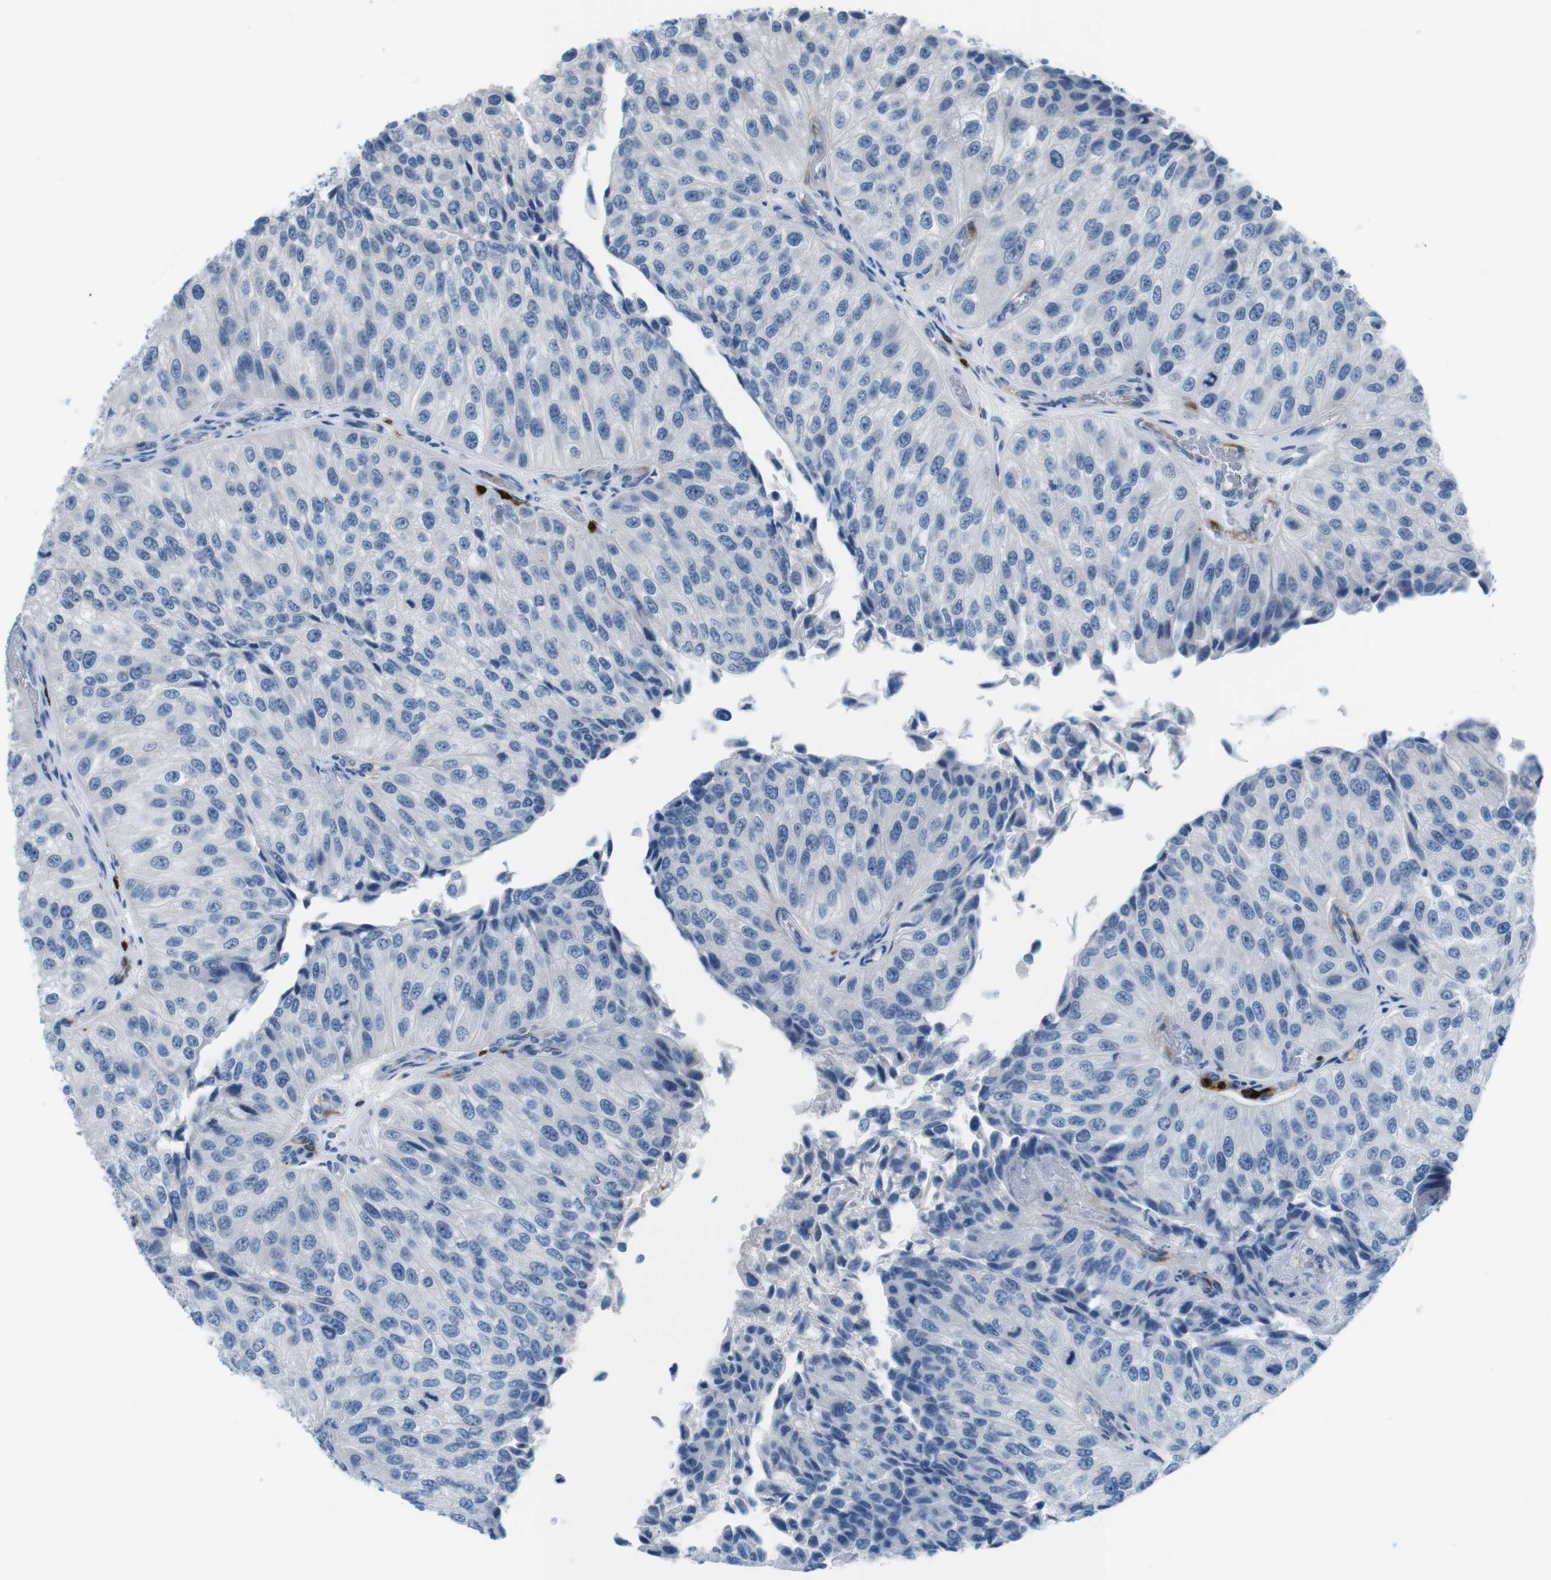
{"staining": {"intensity": "negative", "quantity": "none", "location": "none"}, "tissue": "urothelial cancer", "cell_type": "Tumor cells", "image_type": "cancer", "snomed": [{"axis": "morphology", "description": "Urothelial carcinoma, High grade"}, {"axis": "topography", "description": "Kidney"}, {"axis": "topography", "description": "Urinary bladder"}], "caption": "Protein analysis of high-grade urothelial carcinoma displays no significant expression in tumor cells.", "gene": "TNFRSF4", "patient": {"sex": "male", "age": 77}}